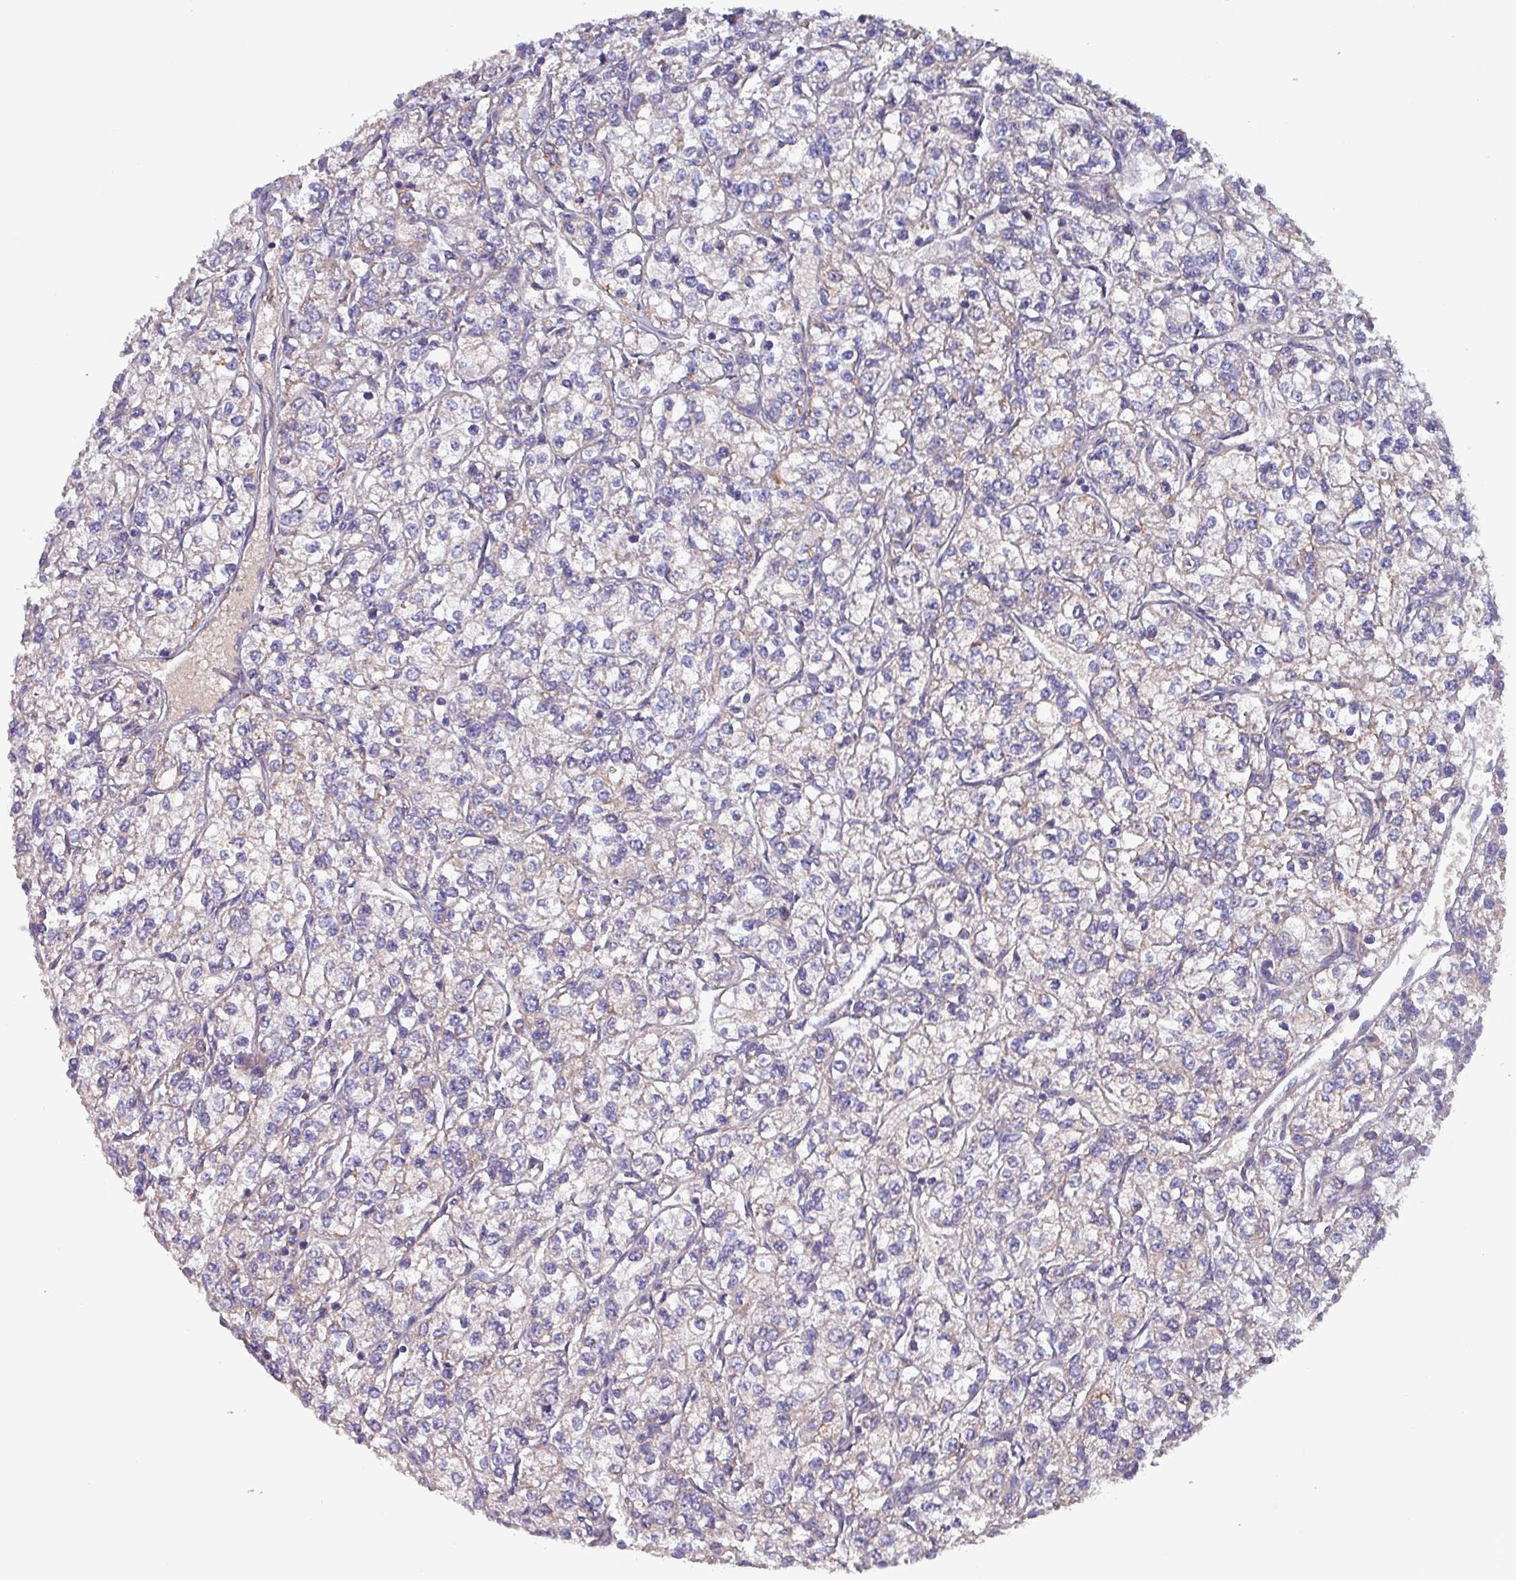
{"staining": {"intensity": "negative", "quantity": "none", "location": "none"}, "tissue": "renal cancer", "cell_type": "Tumor cells", "image_type": "cancer", "snomed": [{"axis": "morphology", "description": "Adenocarcinoma, NOS"}, {"axis": "topography", "description": "Kidney"}], "caption": "High power microscopy photomicrograph of an IHC image of renal cancer (adenocarcinoma), revealing no significant staining in tumor cells.", "gene": "ZNF322", "patient": {"sex": "male", "age": 80}}